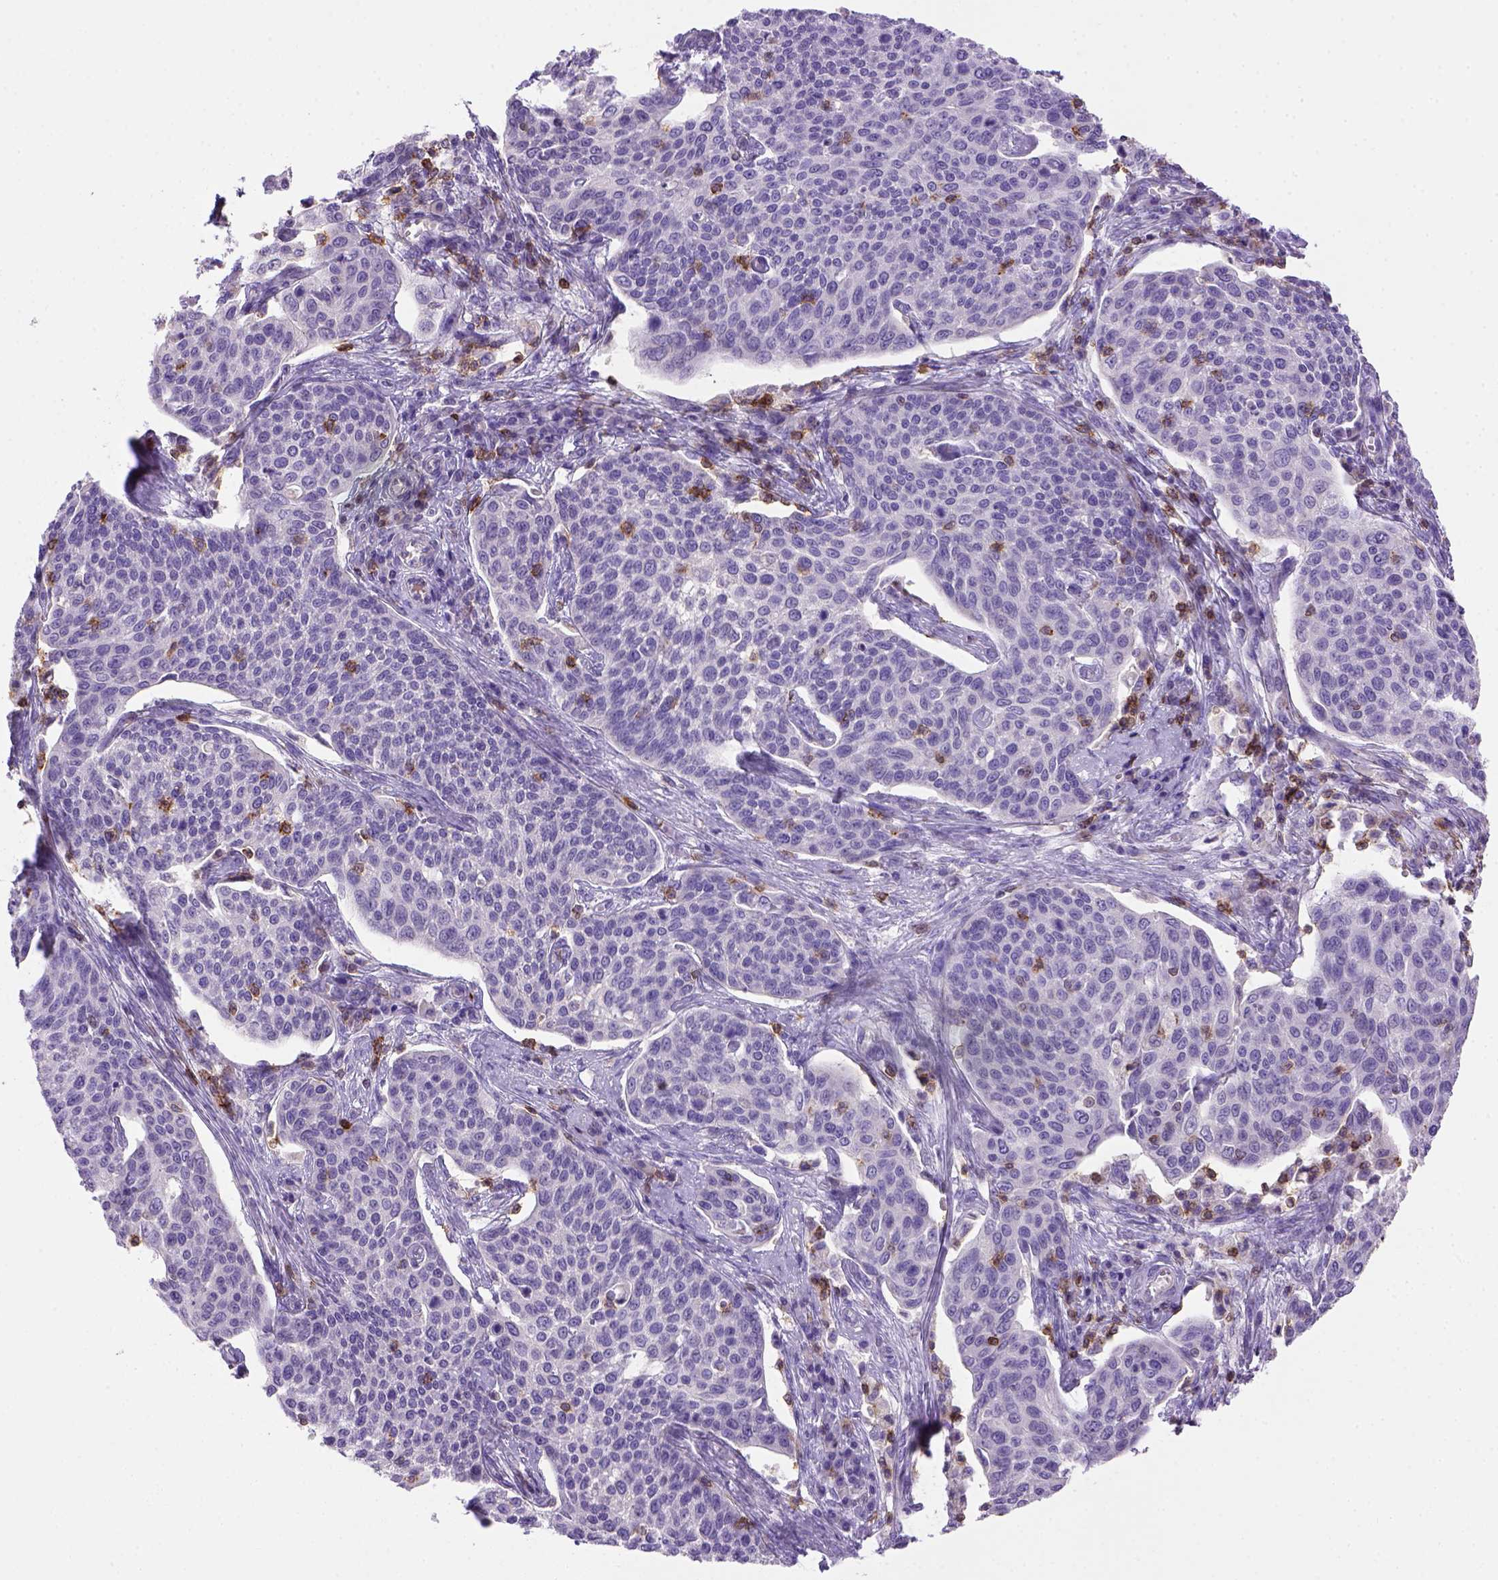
{"staining": {"intensity": "negative", "quantity": "none", "location": "none"}, "tissue": "cervical cancer", "cell_type": "Tumor cells", "image_type": "cancer", "snomed": [{"axis": "morphology", "description": "Squamous cell carcinoma, NOS"}, {"axis": "topography", "description": "Cervix"}], "caption": "A high-resolution histopathology image shows immunohistochemistry (IHC) staining of cervical squamous cell carcinoma, which shows no significant staining in tumor cells.", "gene": "CD3E", "patient": {"sex": "female", "age": 34}}